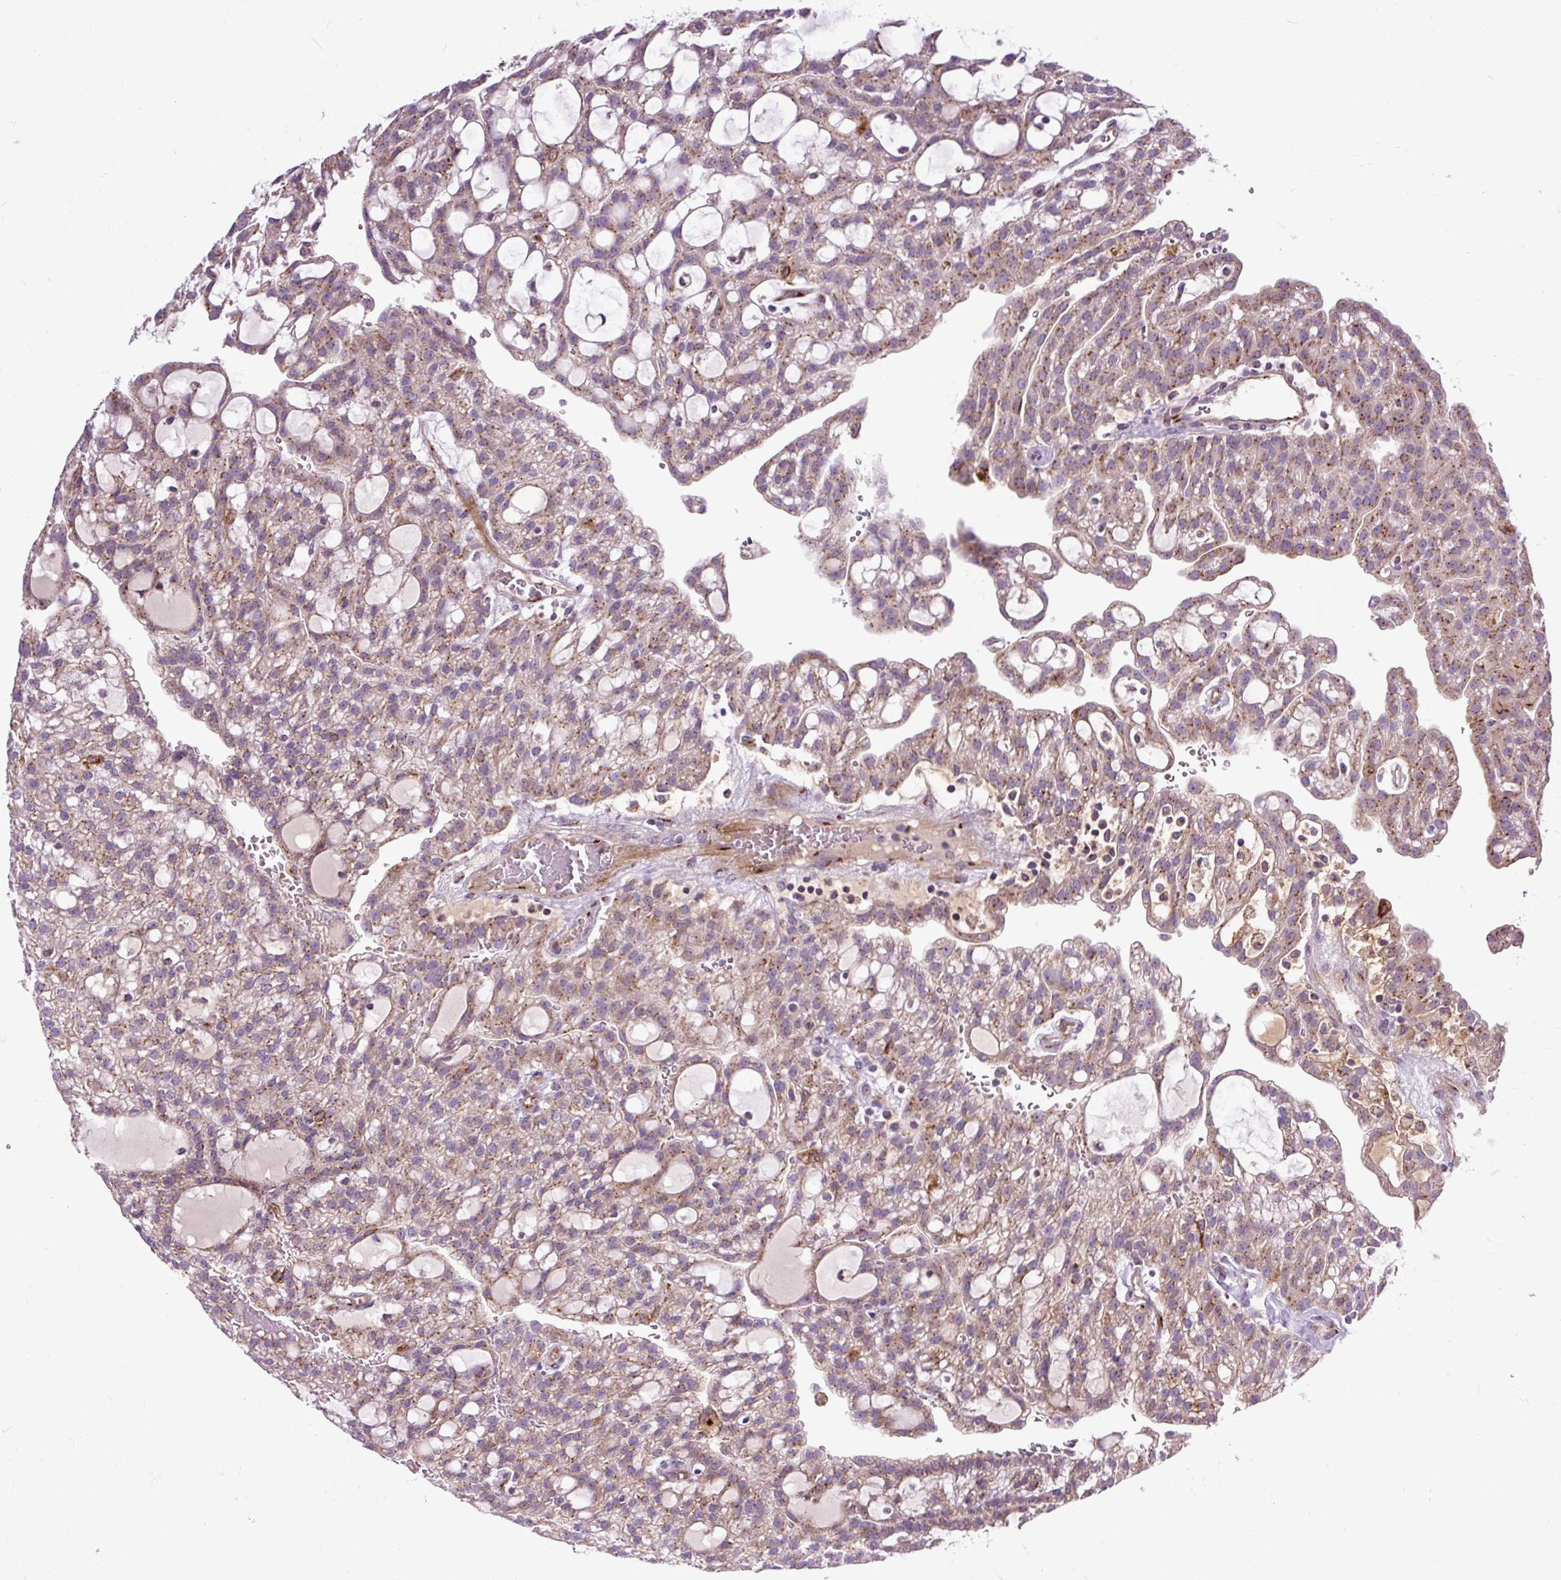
{"staining": {"intensity": "moderate", "quantity": ">75%", "location": "cytoplasmic/membranous"}, "tissue": "renal cancer", "cell_type": "Tumor cells", "image_type": "cancer", "snomed": [{"axis": "morphology", "description": "Adenocarcinoma, NOS"}, {"axis": "topography", "description": "Kidney"}], "caption": "A medium amount of moderate cytoplasmic/membranous staining is appreciated in approximately >75% of tumor cells in renal cancer tissue.", "gene": "MSMP", "patient": {"sex": "male", "age": 63}}